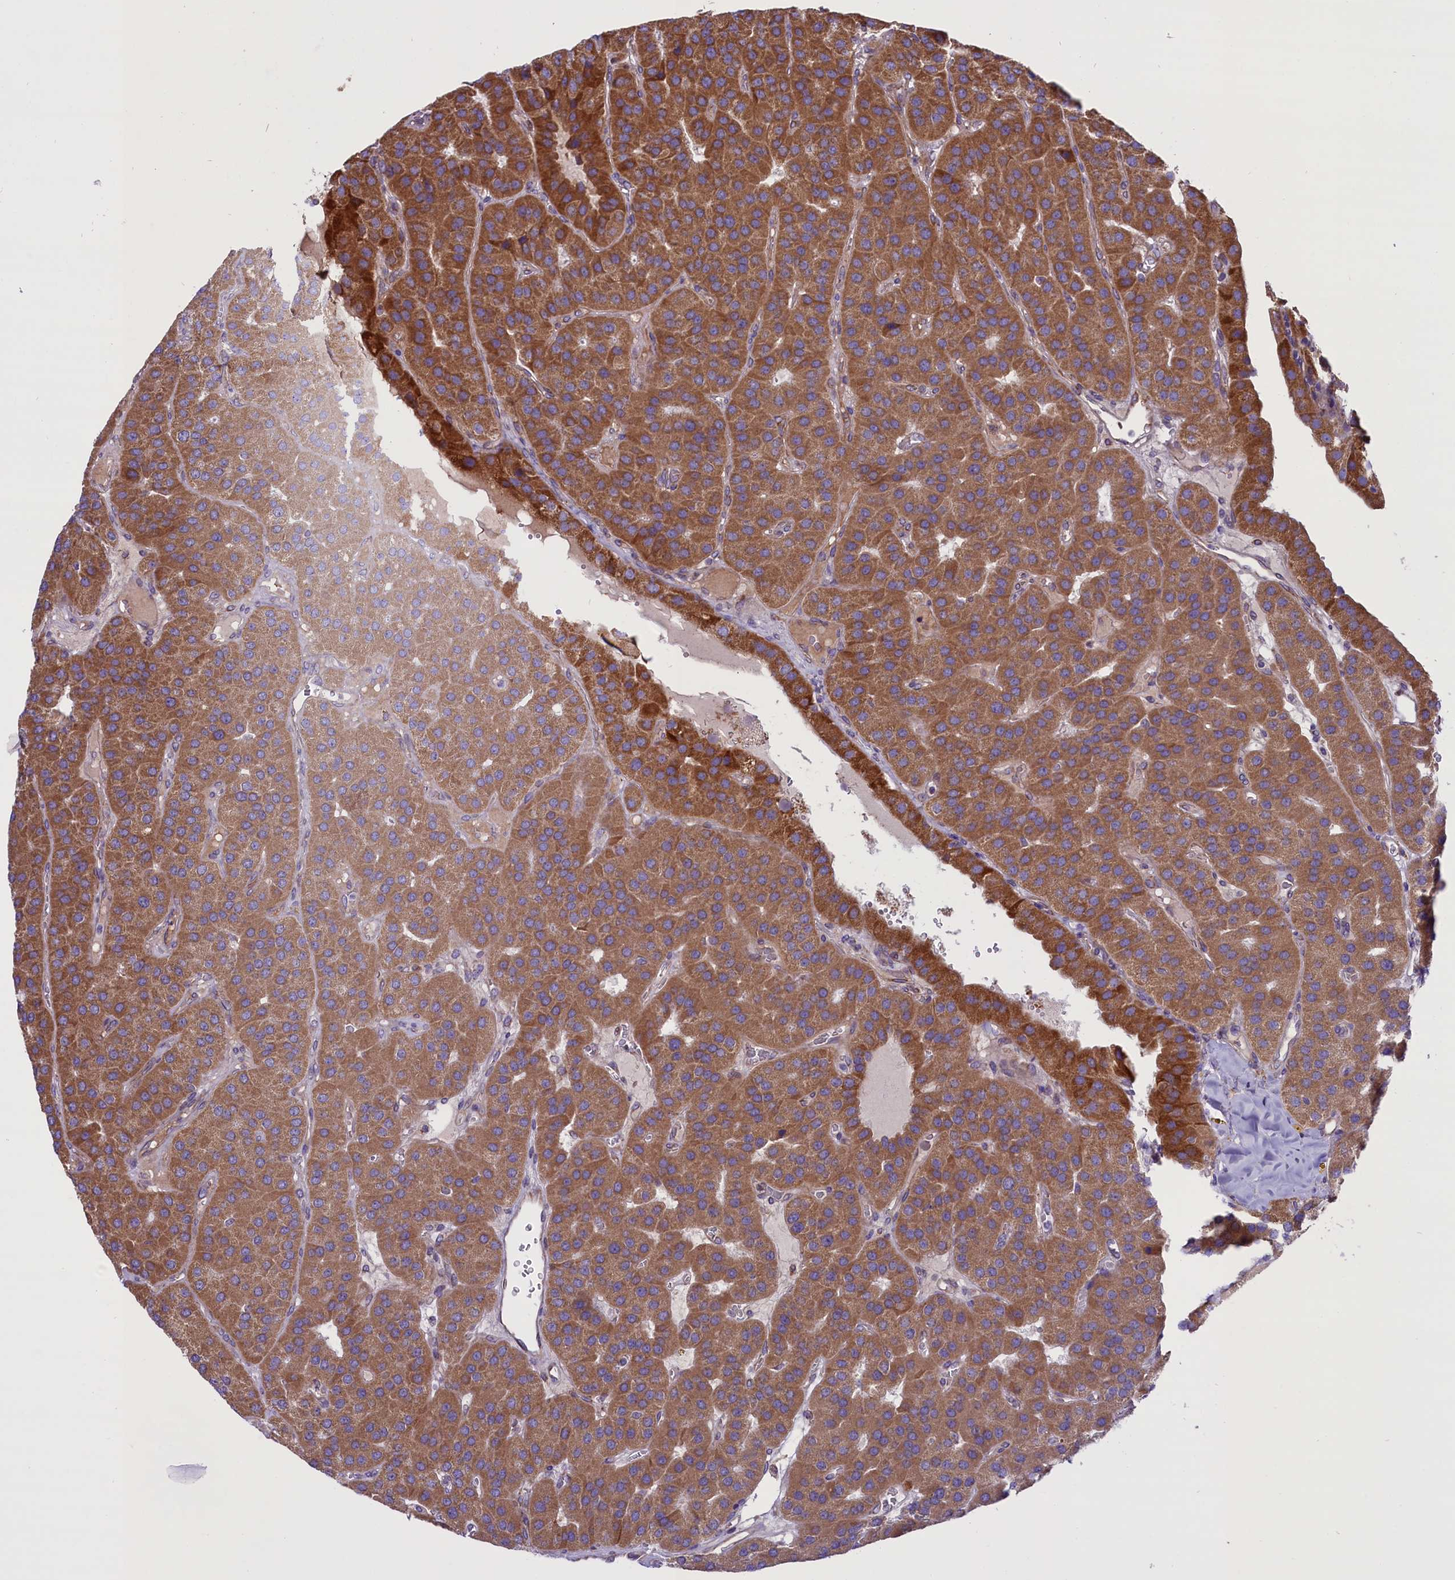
{"staining": {"intensity": "strong", "quantity": ">75%", "location": "cytoplasmic/membranous"}, "tissue": "parathyroid gland", "cell_type": "Glandular cells", "image_type": "normal", "snomed": [{"axis": "morphology", "description": "Normal tissue, NOS"}, {"axis": "morphology", "description": "Adenoma, NOS"}, {"axis": "topography", "description": "Parathyroid gland"}], "caption": "Parathyroid gland stained with IHC exhibits strong cytoplasmic/membranous staining in approximately >75% of glandular cells. (brown staining indicates protein expression, while blue staining denotes nuclei).", "gene": "PTPRU", "patient": {"sex": "female", "age": 86}}